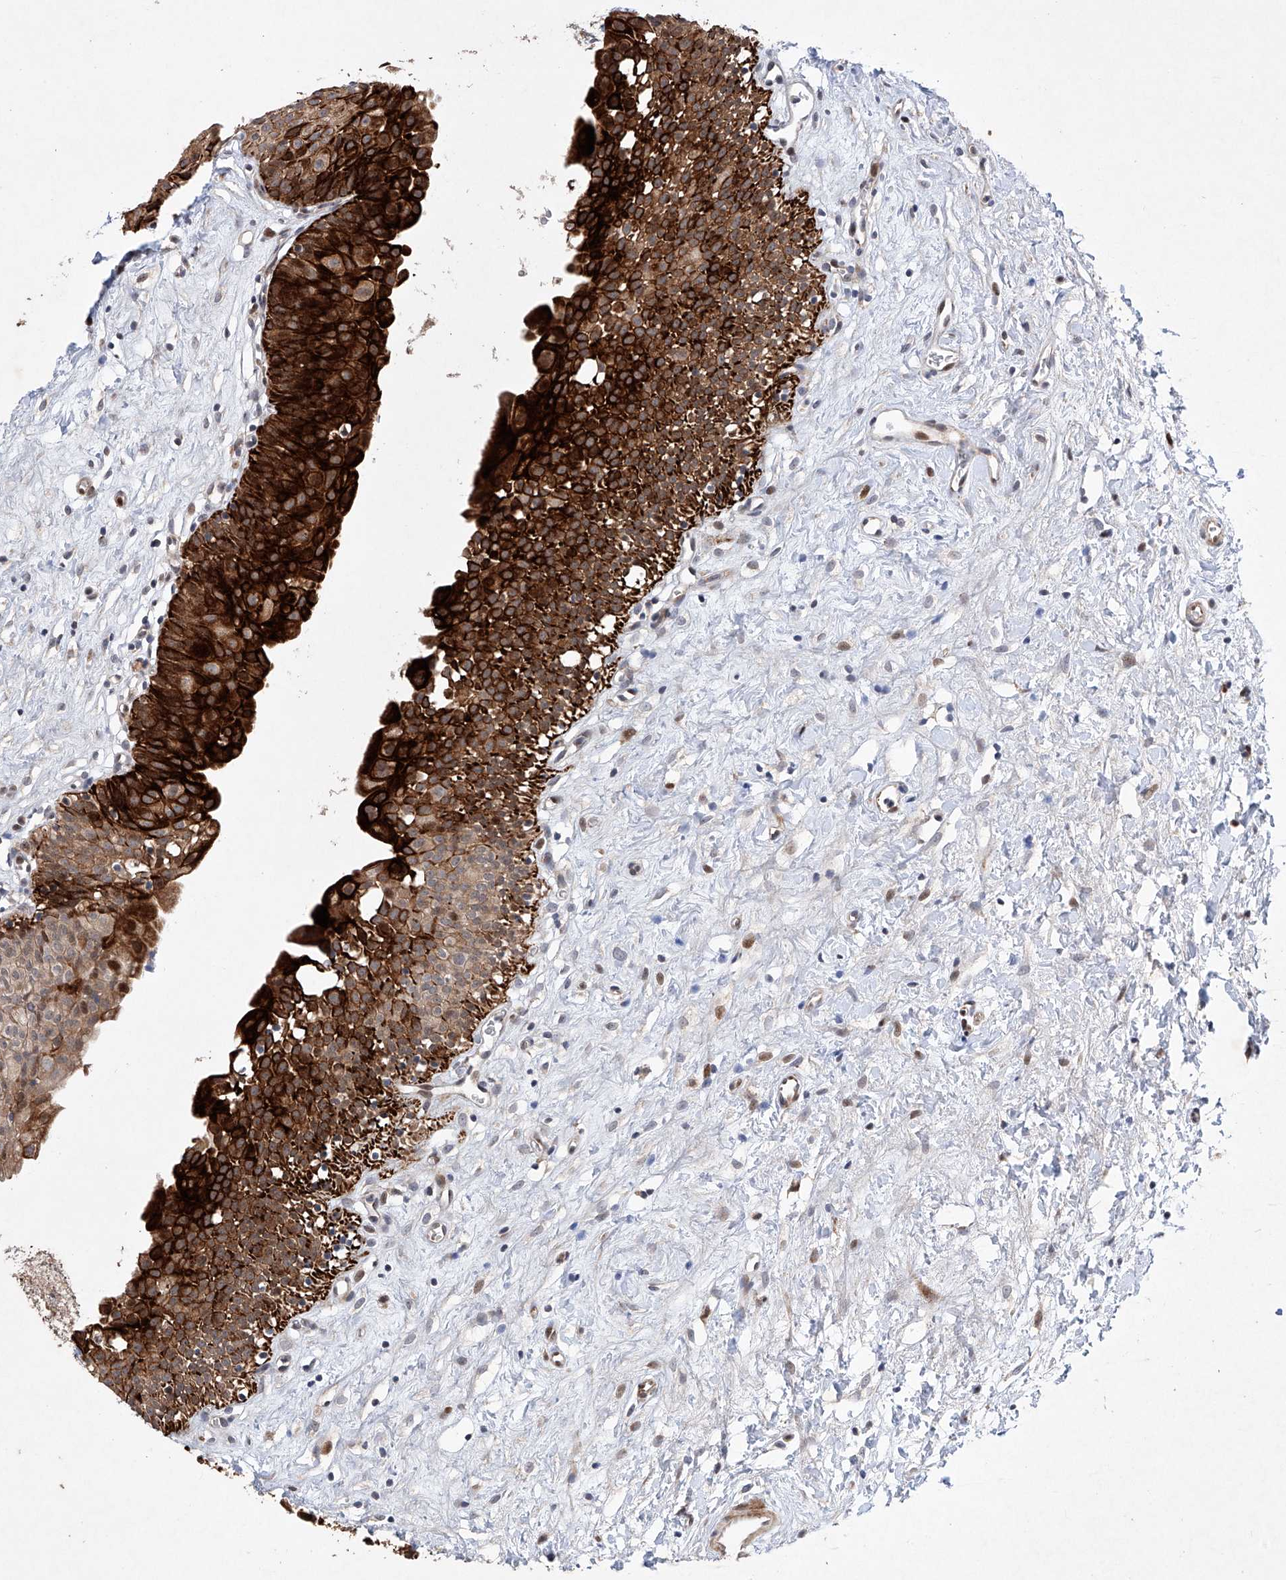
{"staining": {"intensity": "strong", "quantity": "25%-75%", "location": "cytoplasmic/membranous,nuclear"}, "tissue": "urinary bladder", "cell_type": "Urothelial cells", "image_type": "normal", "snomed": [{"axis": "morphology", "description": "Normal tissue, NOS"}, {"axis": "topography", "description": "Urinary bladder"}], "caption": "An image of urinary bladder stained for a protein demonstrates strong cytoplasmic/membranous,nuclear brown staining in urothelial cells. The protein of interest is shown in brown color, while the nuclei are stained blue.", "gene": "AFG1L", "patient": {"sex": "male", "age": 51}}